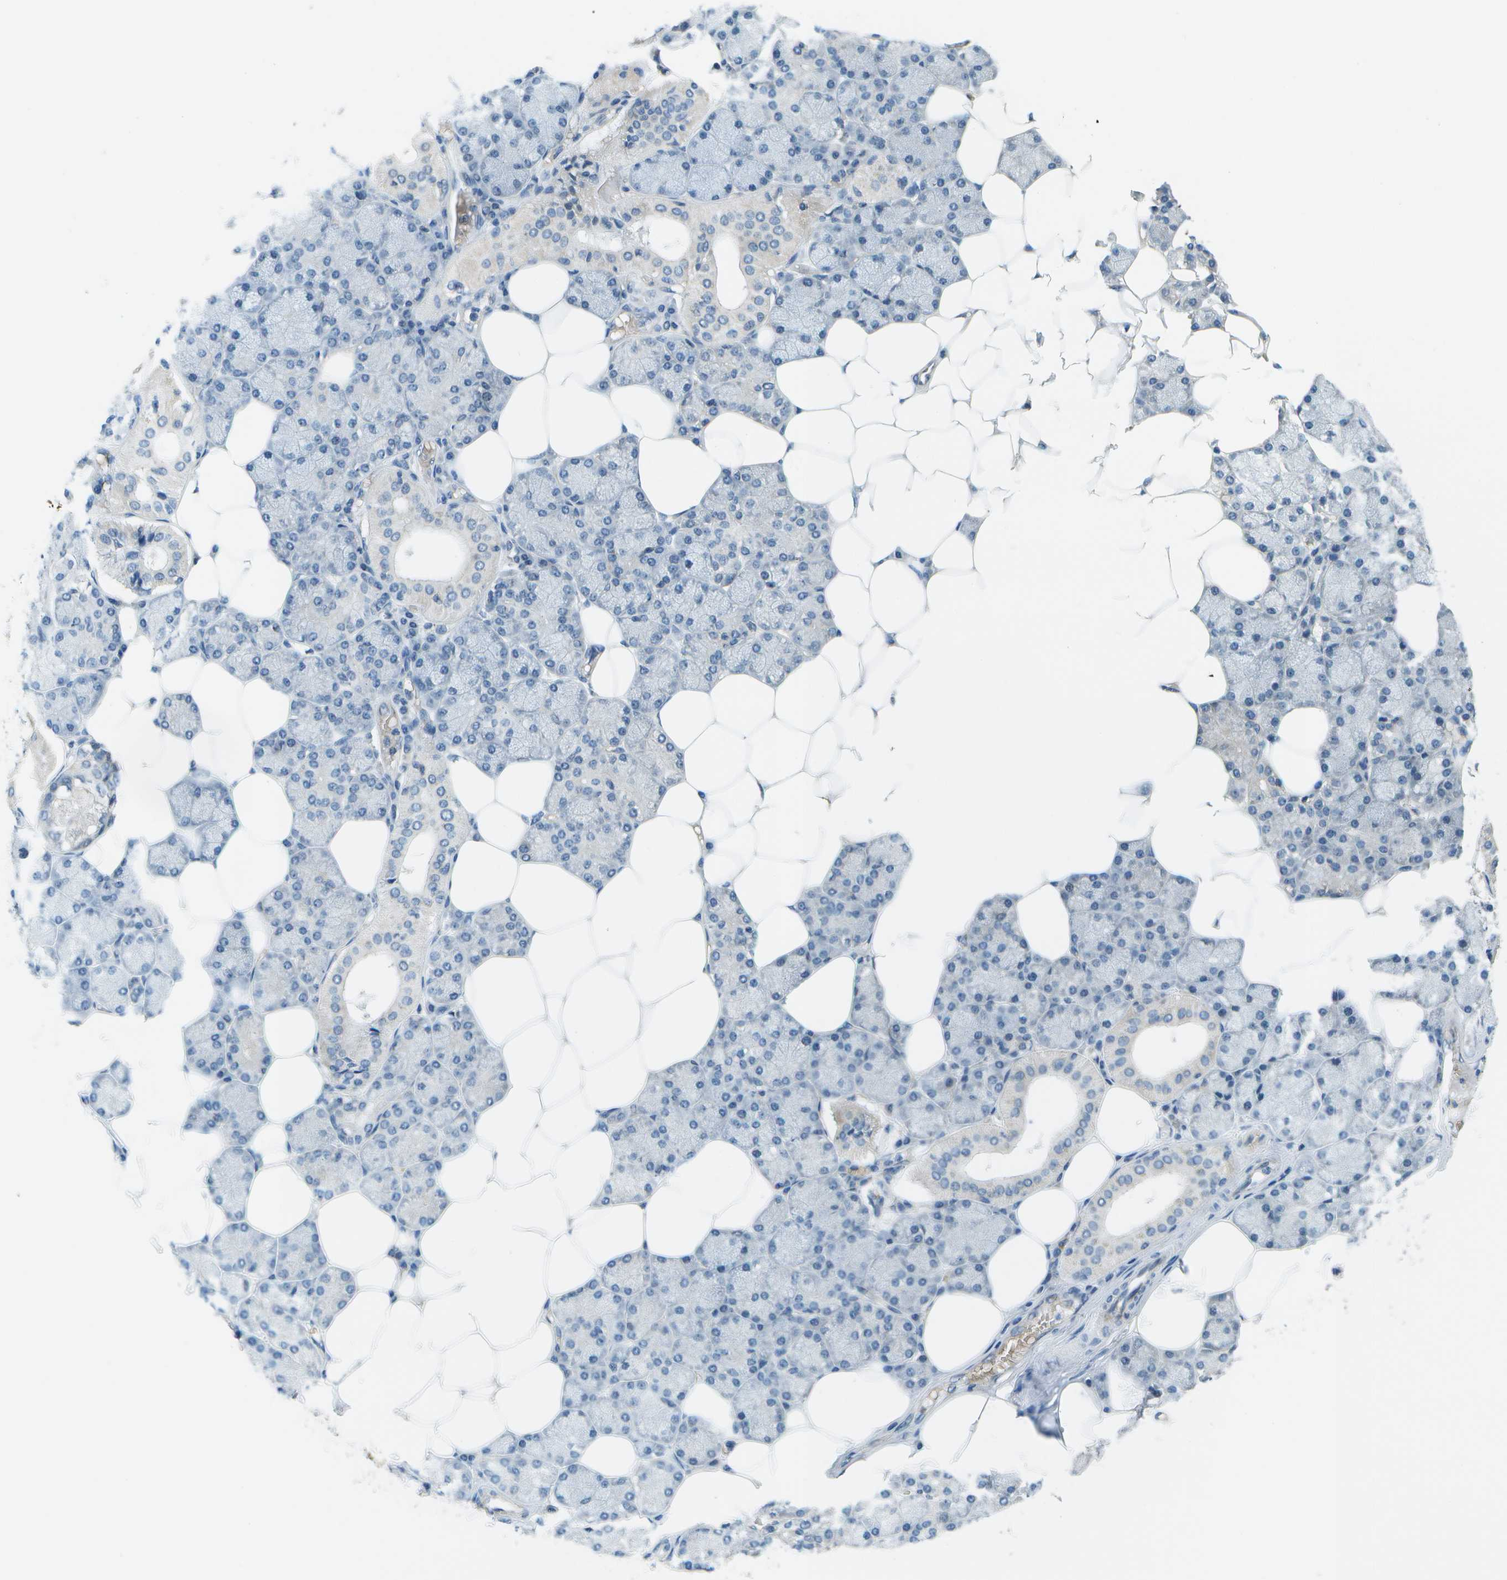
{"staining": {"intensity": "weak", "quantity": "<25%", "location": "cytoplasmic/membranous"}, "tissue": "salivary gland", "cell_type": "Glandular cells", "image_type": "normal", "snomed": [{"axis": "morphology", "description": "Normal tissue, NOS"}, {"axis": "topography", "description": "Salivary gland"}], "caption": "An immunohistochemistry photomicrograph of benign salivary gland is shown. There is no staining in glandular cells of salivary gland.", "gene": "CTIF", "patient": {"sex": "male", "age": 62}}